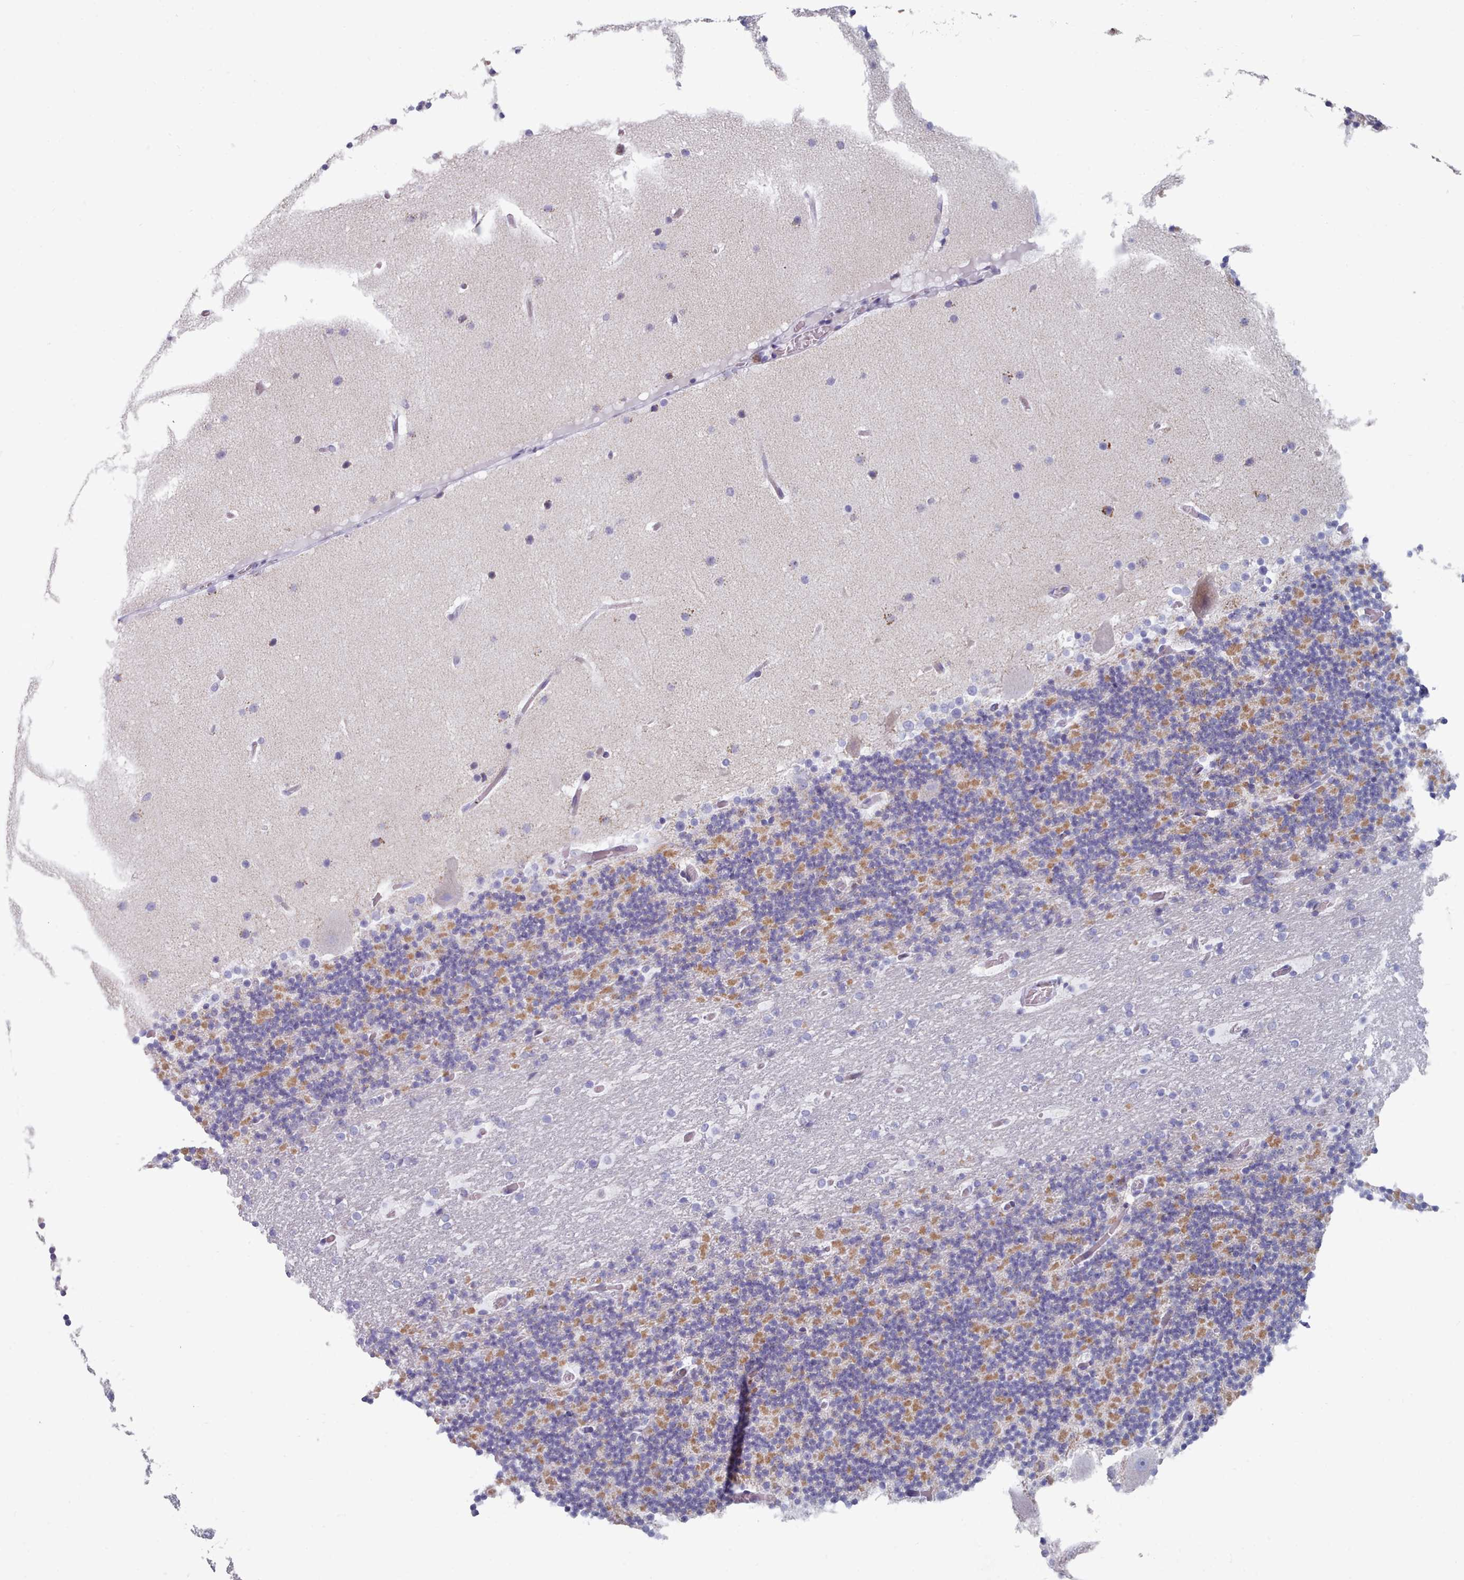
{"staining": {"intensity": "moderate", "quantity": "25%-75%", "location": "cytoplasmic/membranous"}, "tissue": "cerebellum", "cell_type": "Cells in granular layer", "image_type": "normal", "snomed": [{"axis": "morphology", "description": "Normal tissue, NOS"}, {"axis": "topography", "description": "Cerebellum"}], "caption": "DAB immunohistochemical staining of normal cerebellum reveals moderate cytoplasmic/membranous protein staining in about 25%-75% of cells in granular layer.", "gene": "FAM170B", "patient": {"sex": "male", "age": 57}}